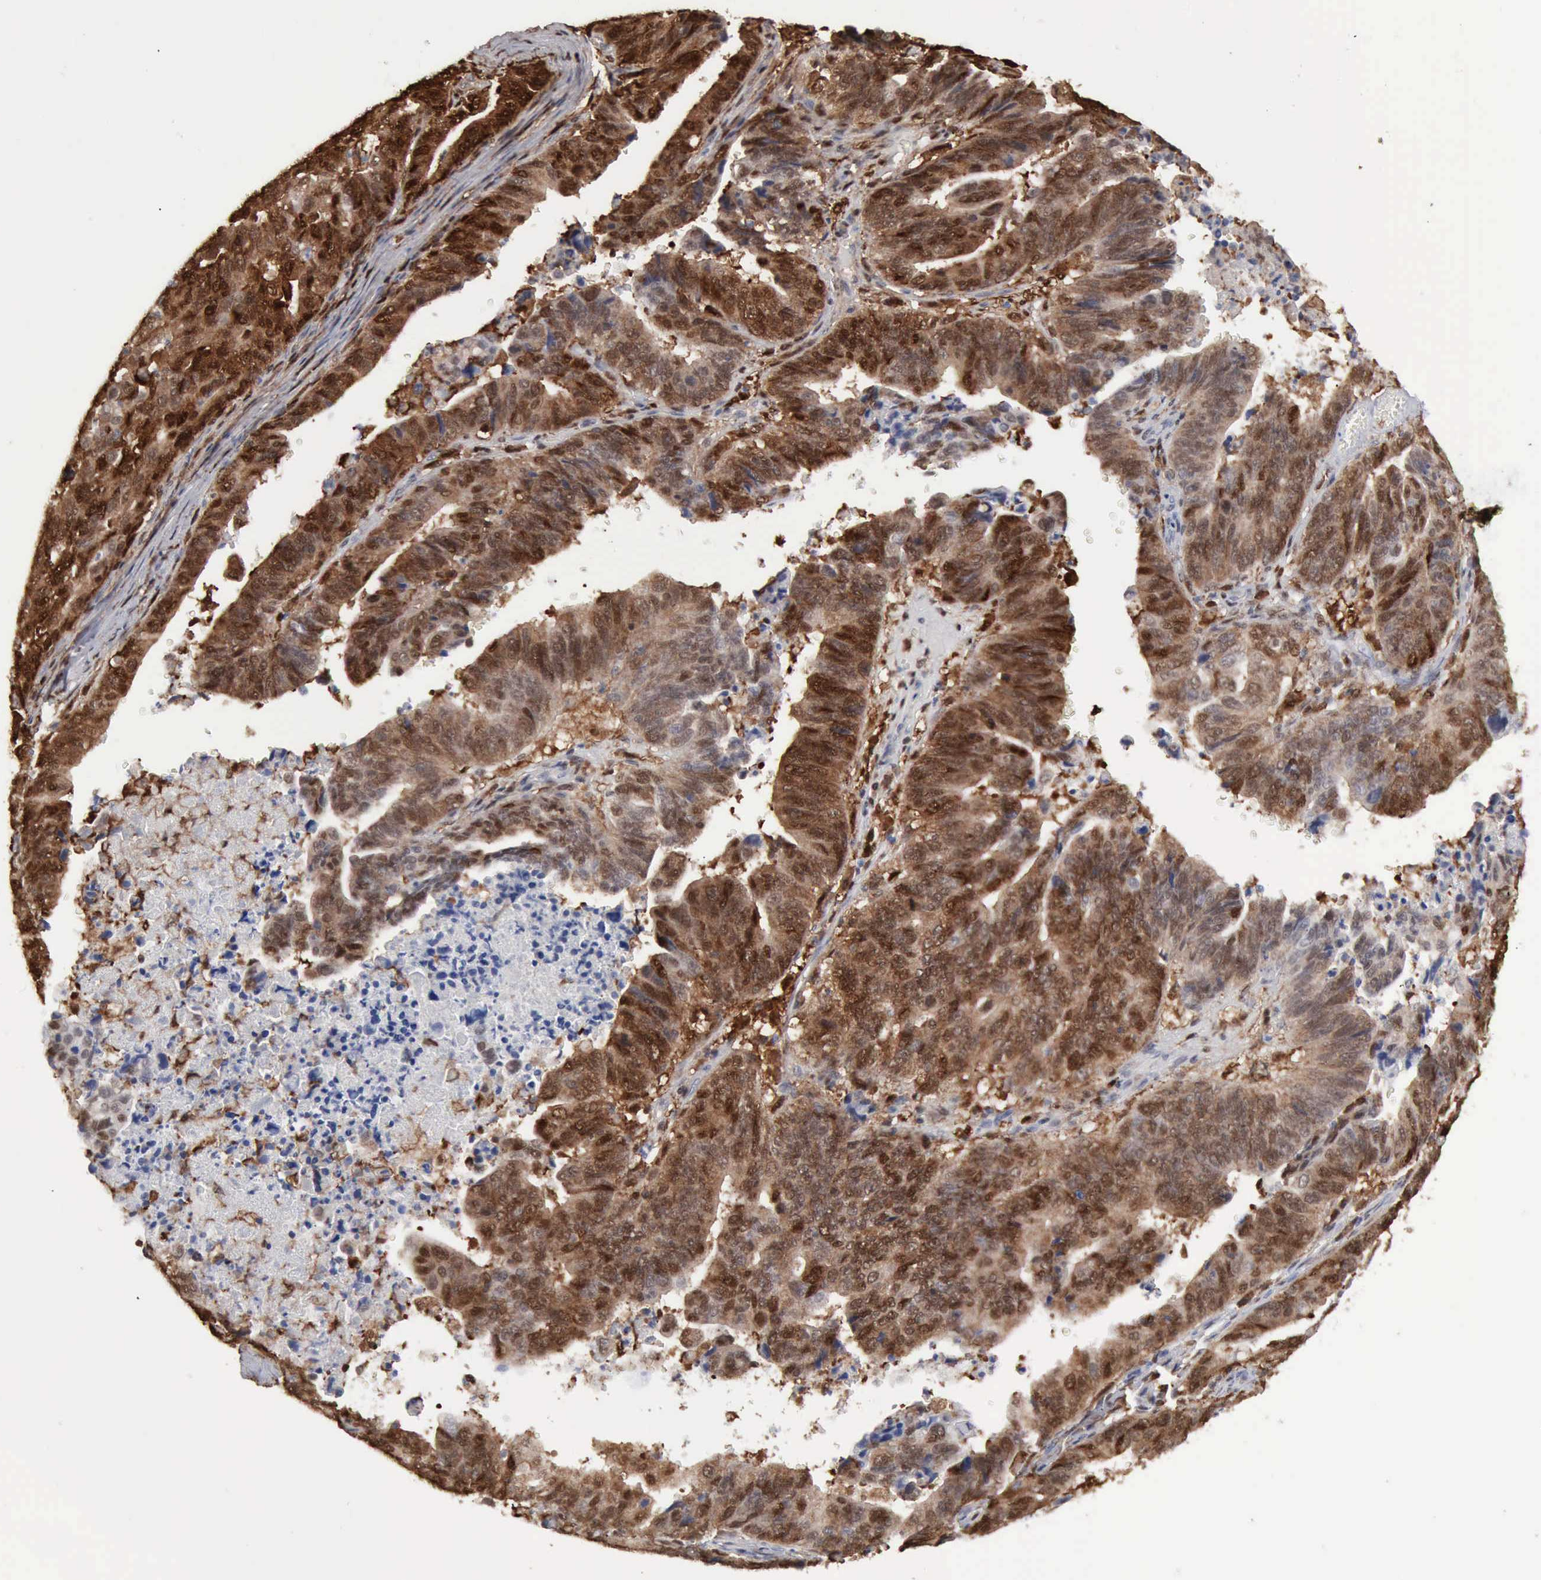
{"staining": {"intensity": "strong", "quantity": ">75%", "location": "cytoplasmic/membranous,nuclear"}, "tissue": "stomach cancer", "cell_type": "Tumor cells", "image_type": "cancer", "snomed": [{"axis": "morphology", "description": "Adenocarcinoma, NOS"}, {"axis": "topography", "description": "Stomach, upper"}], "caption": "The histopathology image exhibits a brown stain indicating the presence of a protein in the cytoplasmic/membranous and nuclear of tumor cells in stomach cancer (adenocarcinoma).", "gene": "STAT1", "patient": {"sex": "female", "age": 50}}